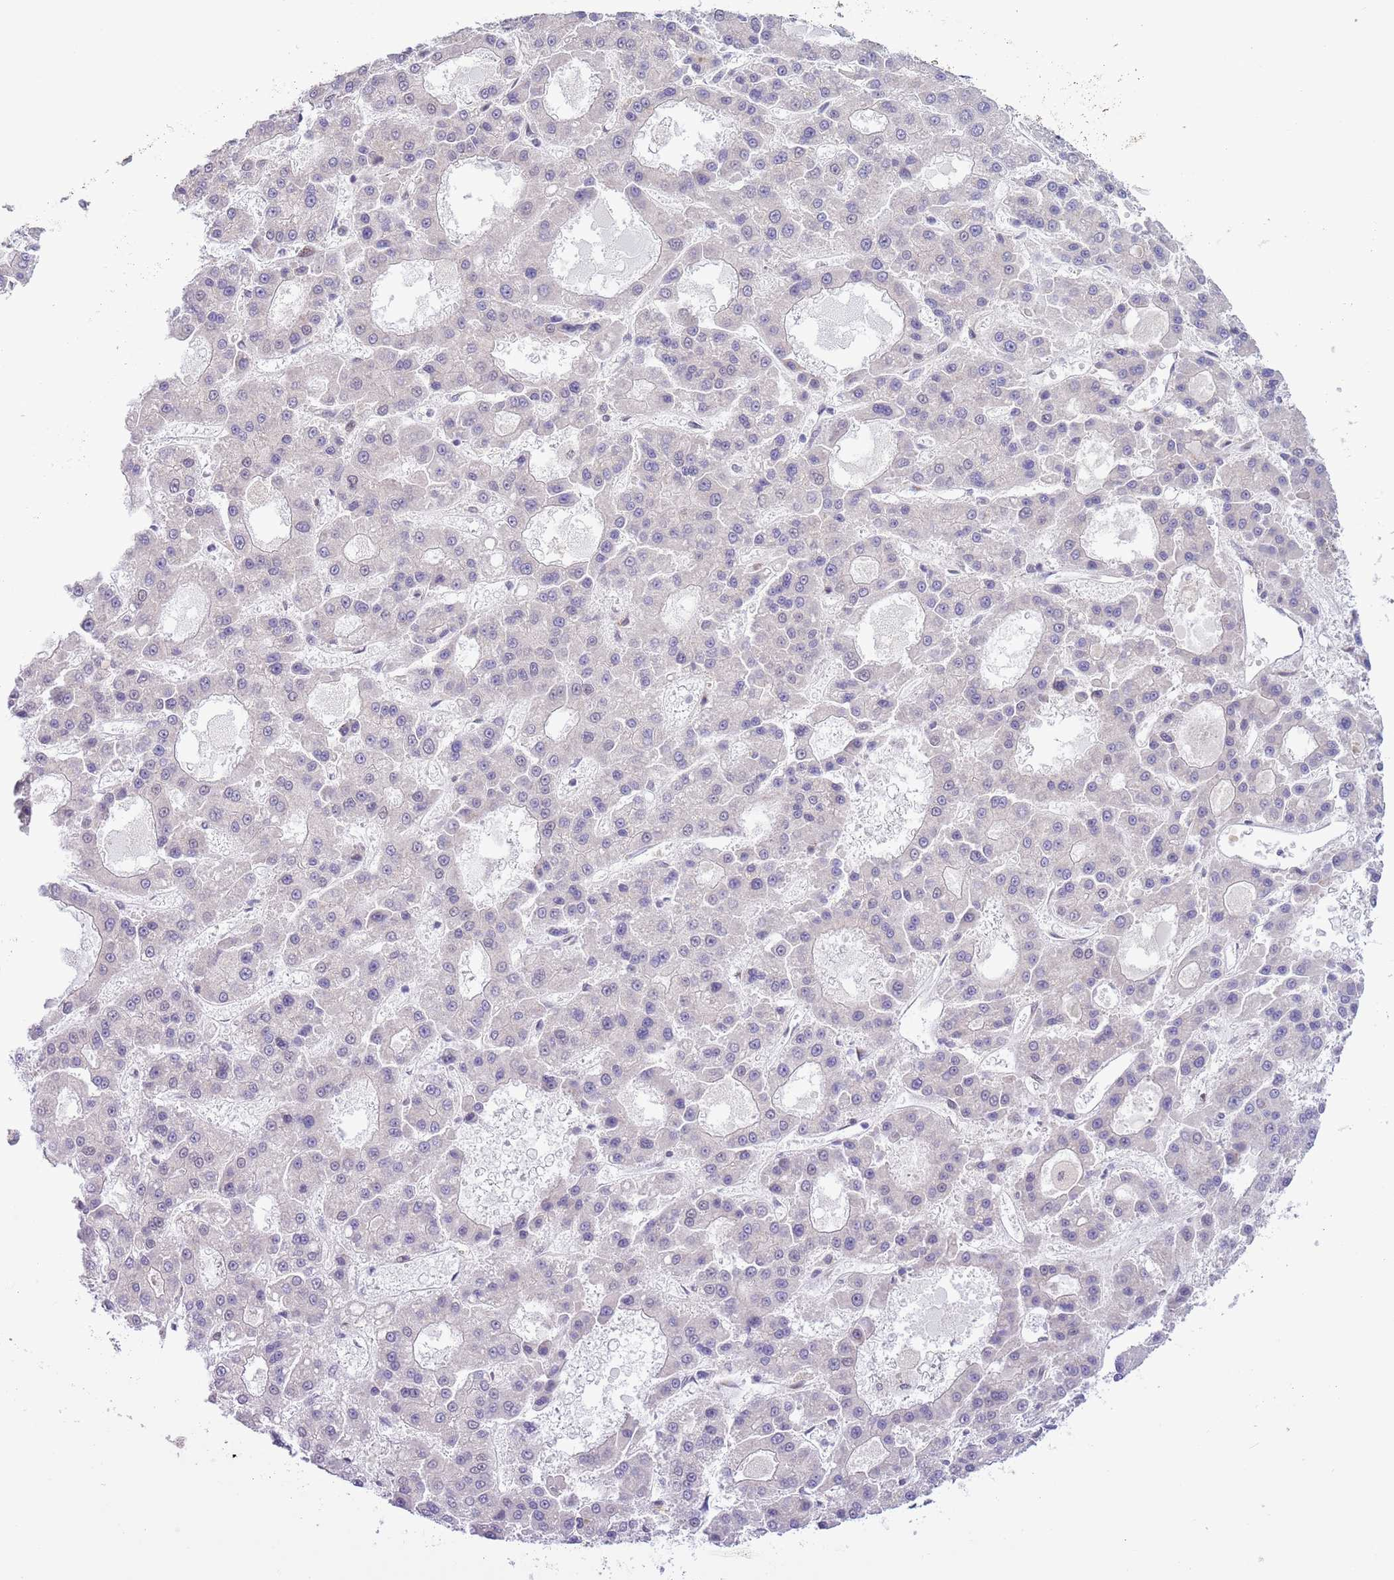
{"staining": {"intensity": "negative", "quantity": "none", "location": "none"}, "tissue": "liver cancer", "cell_type": "Tumor cells", "image_type": "cancer", "snomed": [{"axis": "morphology", "description": "Carcinoma, Hepatocellular, NOS"}, {"axis": "topography", "description": "Liver"}], "caption": "High magnification brightfield microscopy of hepatocellular carcinoma (liver) stained with DAB (3,3'-diaminobenzidine) (brown) and counterstained with hematoxylin (blue): tumor cells show no significant expression.", "gene": "ZNF576", "patient": {"sex": "male", "age": 70}}